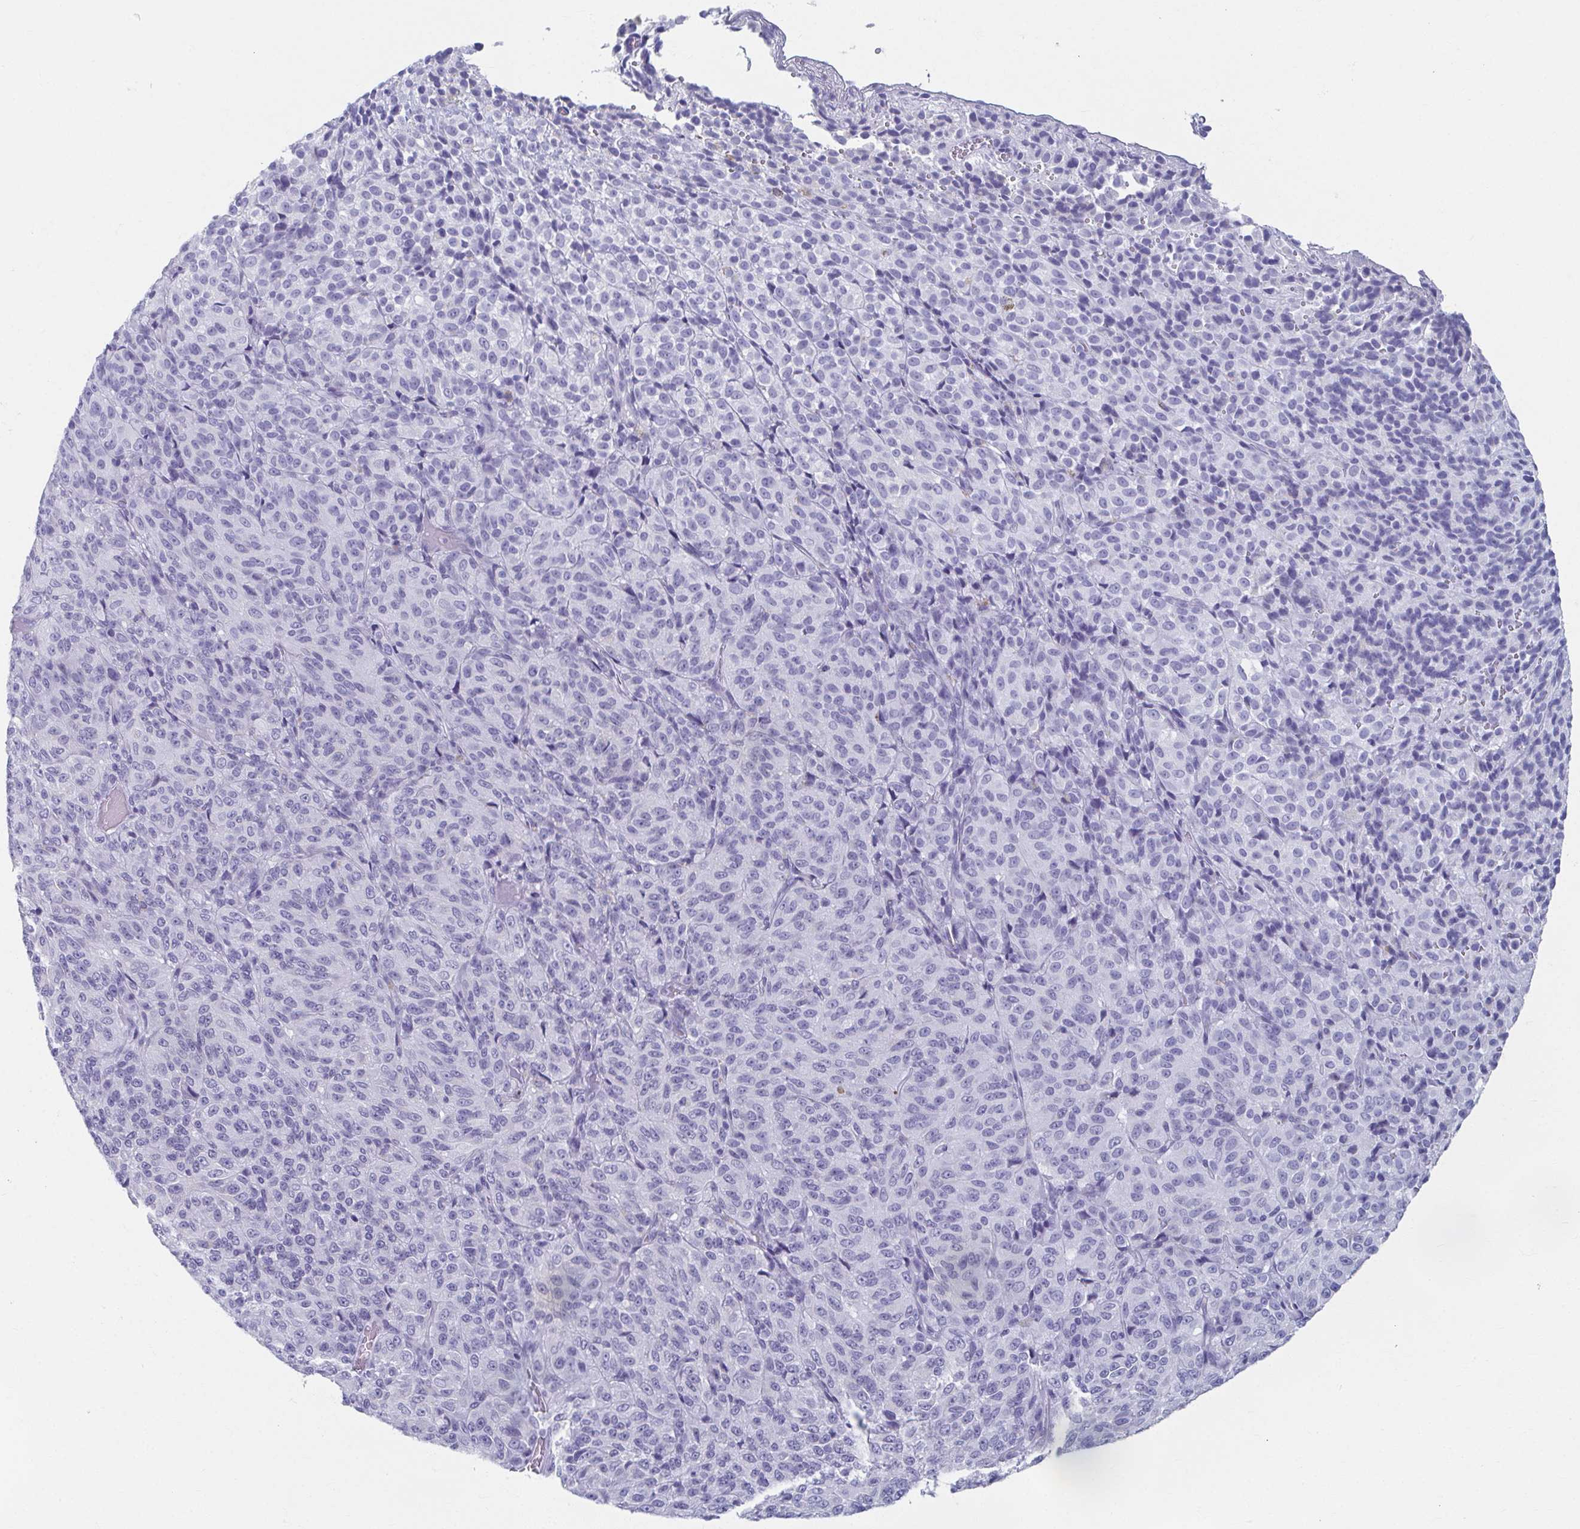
{"staining": {"intensity": "negative", "quantity": "none", "location": "none"}, "tissue": "melanoma", "cell_type": "Tumor cells", "image_type": "cancer", "snomed": [{"axis": "morphology", "description": "Malignant melanoma, Metastatic site"}, {"axis": "topography", "description": "Brain"}], "caption": "The micrograph displays no staining of tumor cells in malignant melanoma (metastatic site).", "gene": "GHRL", "patient": {"sex": "female", "age": 56}}